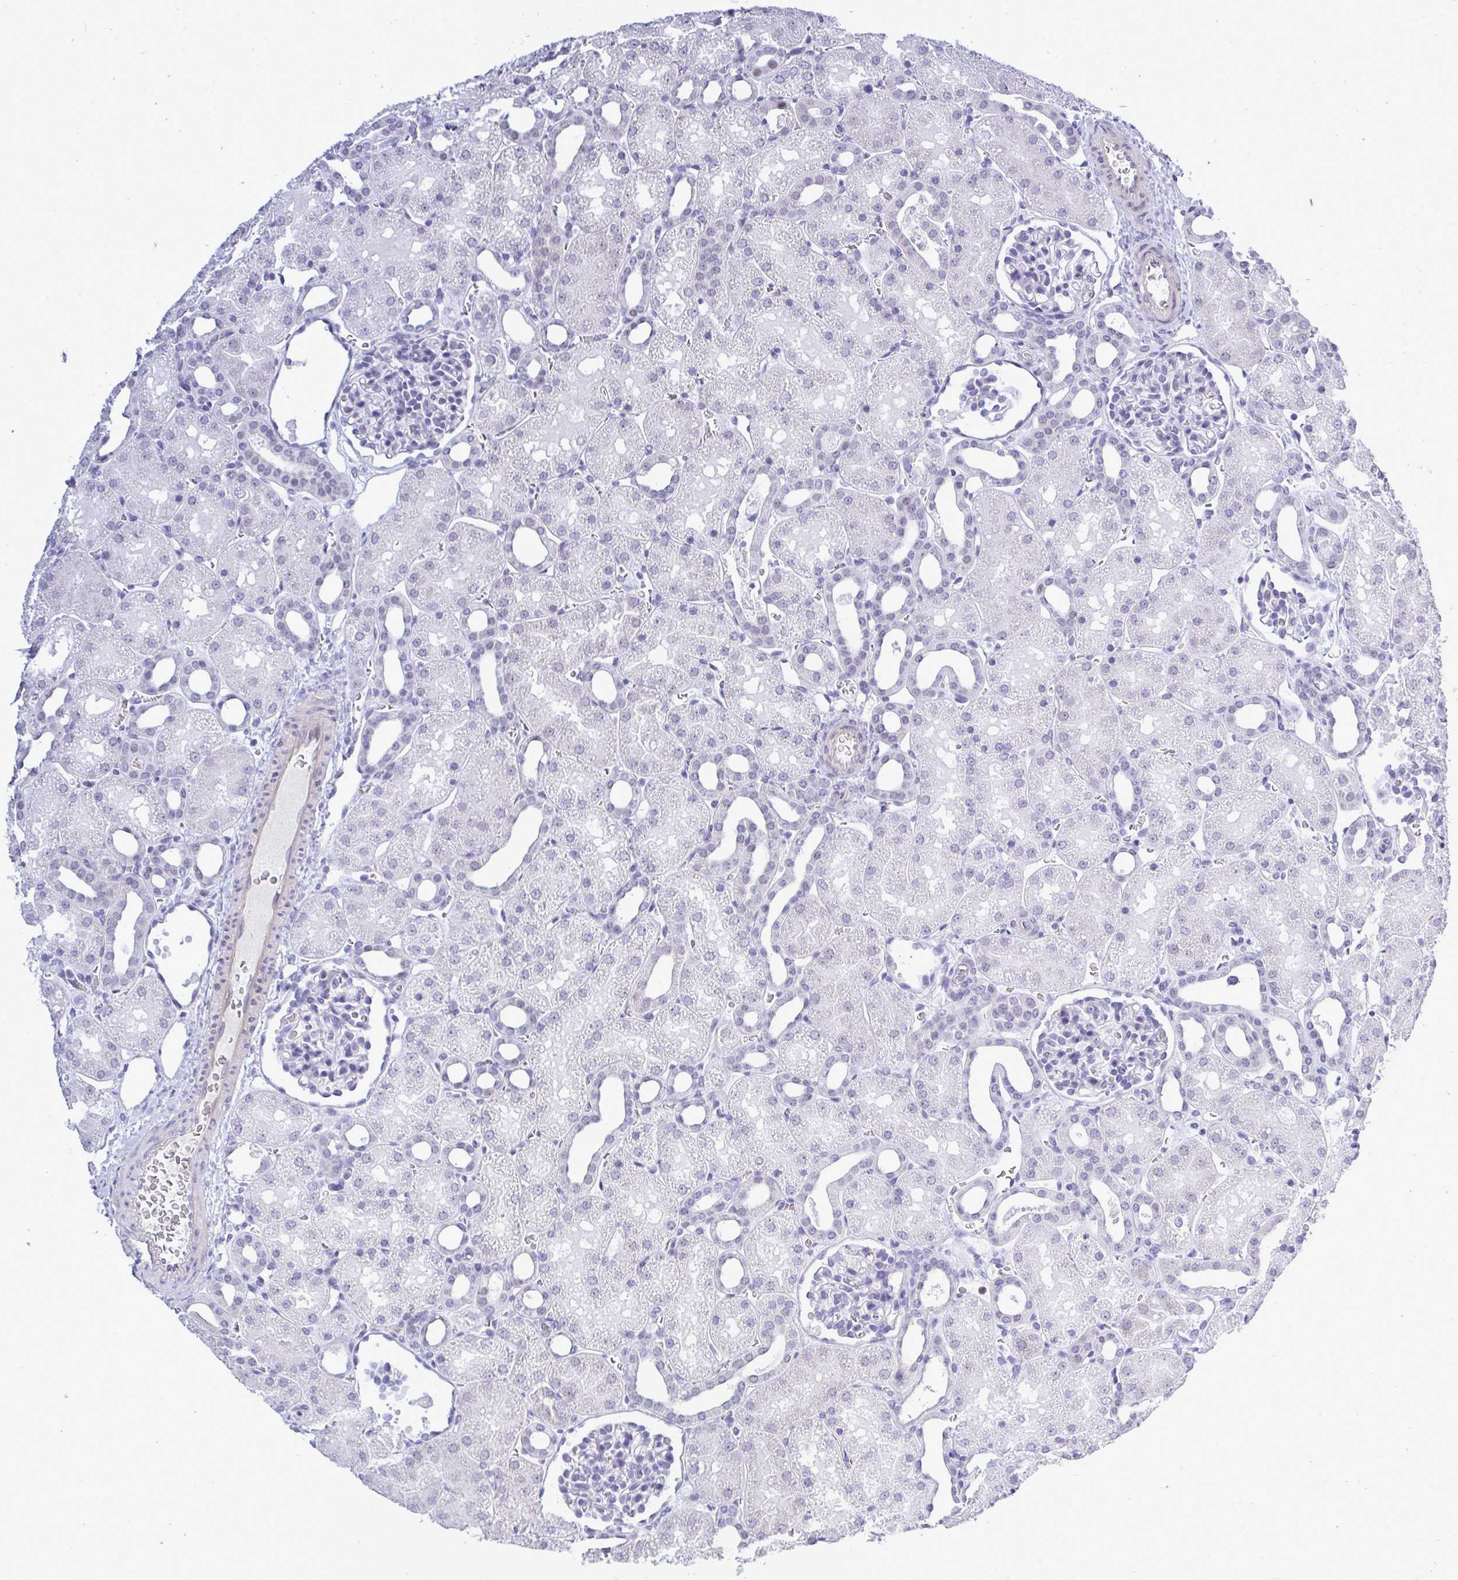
{"staining": {"intensity": "negative", "quantity": "none", "location": "none"}, "tissue": "kidney", "cell_type": "Cells in glomeruli", "image_type": "normal", "snomed": [{"axis": "morphology", "description": "Normal tissue, NOS"}, {"axis": "topography", "description": "Kidney"}], "caption": "A histopathology image of kidney stained for a protein shows no brown staining in cells in glomeruli. (DAB immunohistochemistry visualized using brightfield microscopy, high magnification).", "gene": "SLC25A51", "patient": {"sex": "male", "age": 2}}